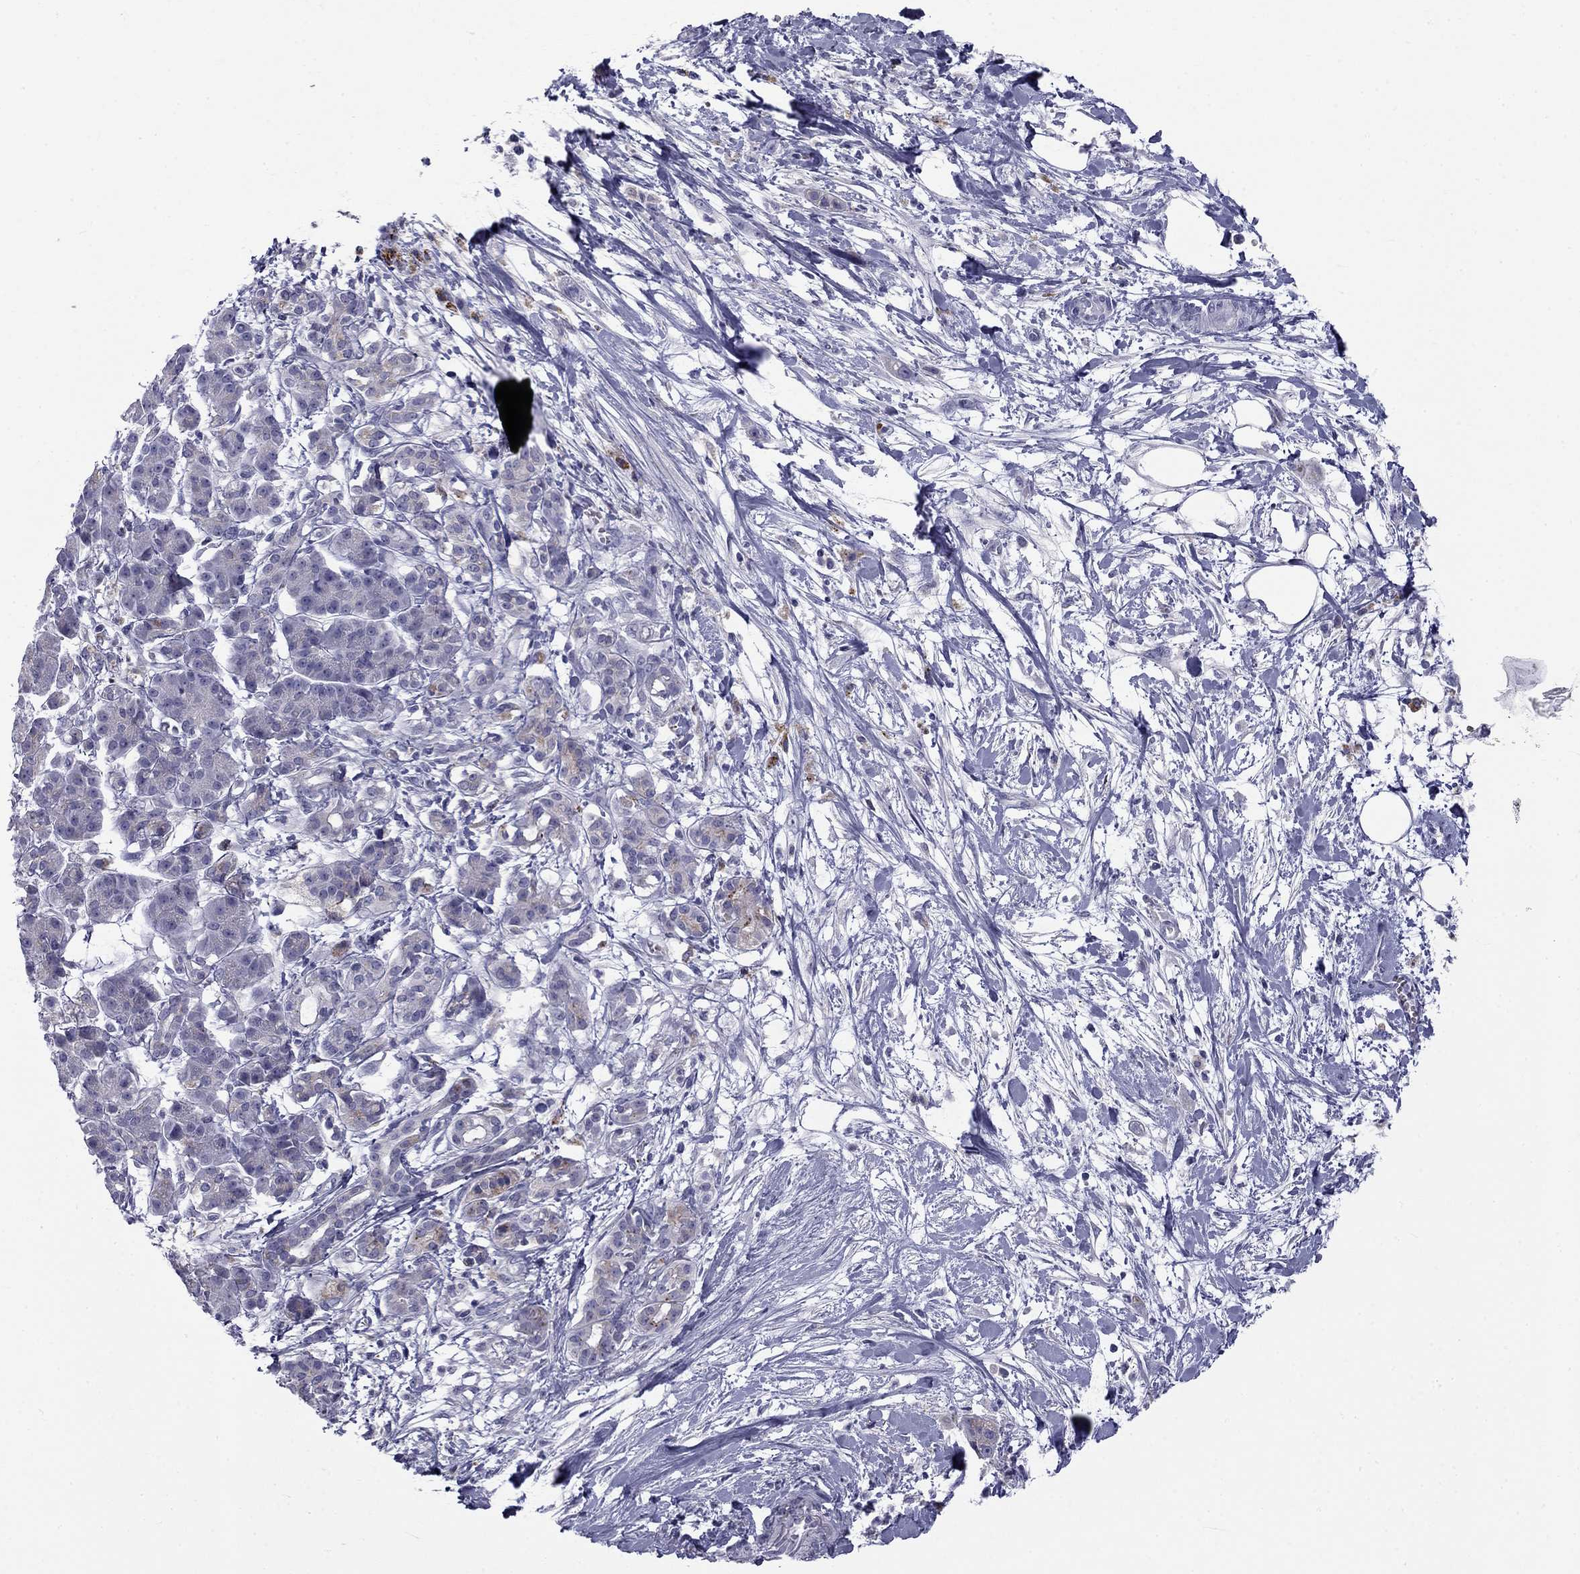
{"staining": {"intensity": "weak", "quantity": "<25%", "location": "cytoplasmic/membranous"}, "tissue": "pancreatic cancer", "cell_type": "Tumor cells", "image_type": "cancer", "snomed": [{"axis": "morphology", "description": "Normal tissue, NOS"}, {"axis": "morphology", "description": "Adenocarcinoma, NOS"}, {"axis": "topography", "description": "Lymph node"}, {"axis": "topography", "description": "Pancreas"}], "caption": "Tumor cells are negative for brown protein staining in adenocarcinoma (pancreatic).", "gene": "CLPSL2", "patient": {"sex": "female", "age": 58}}